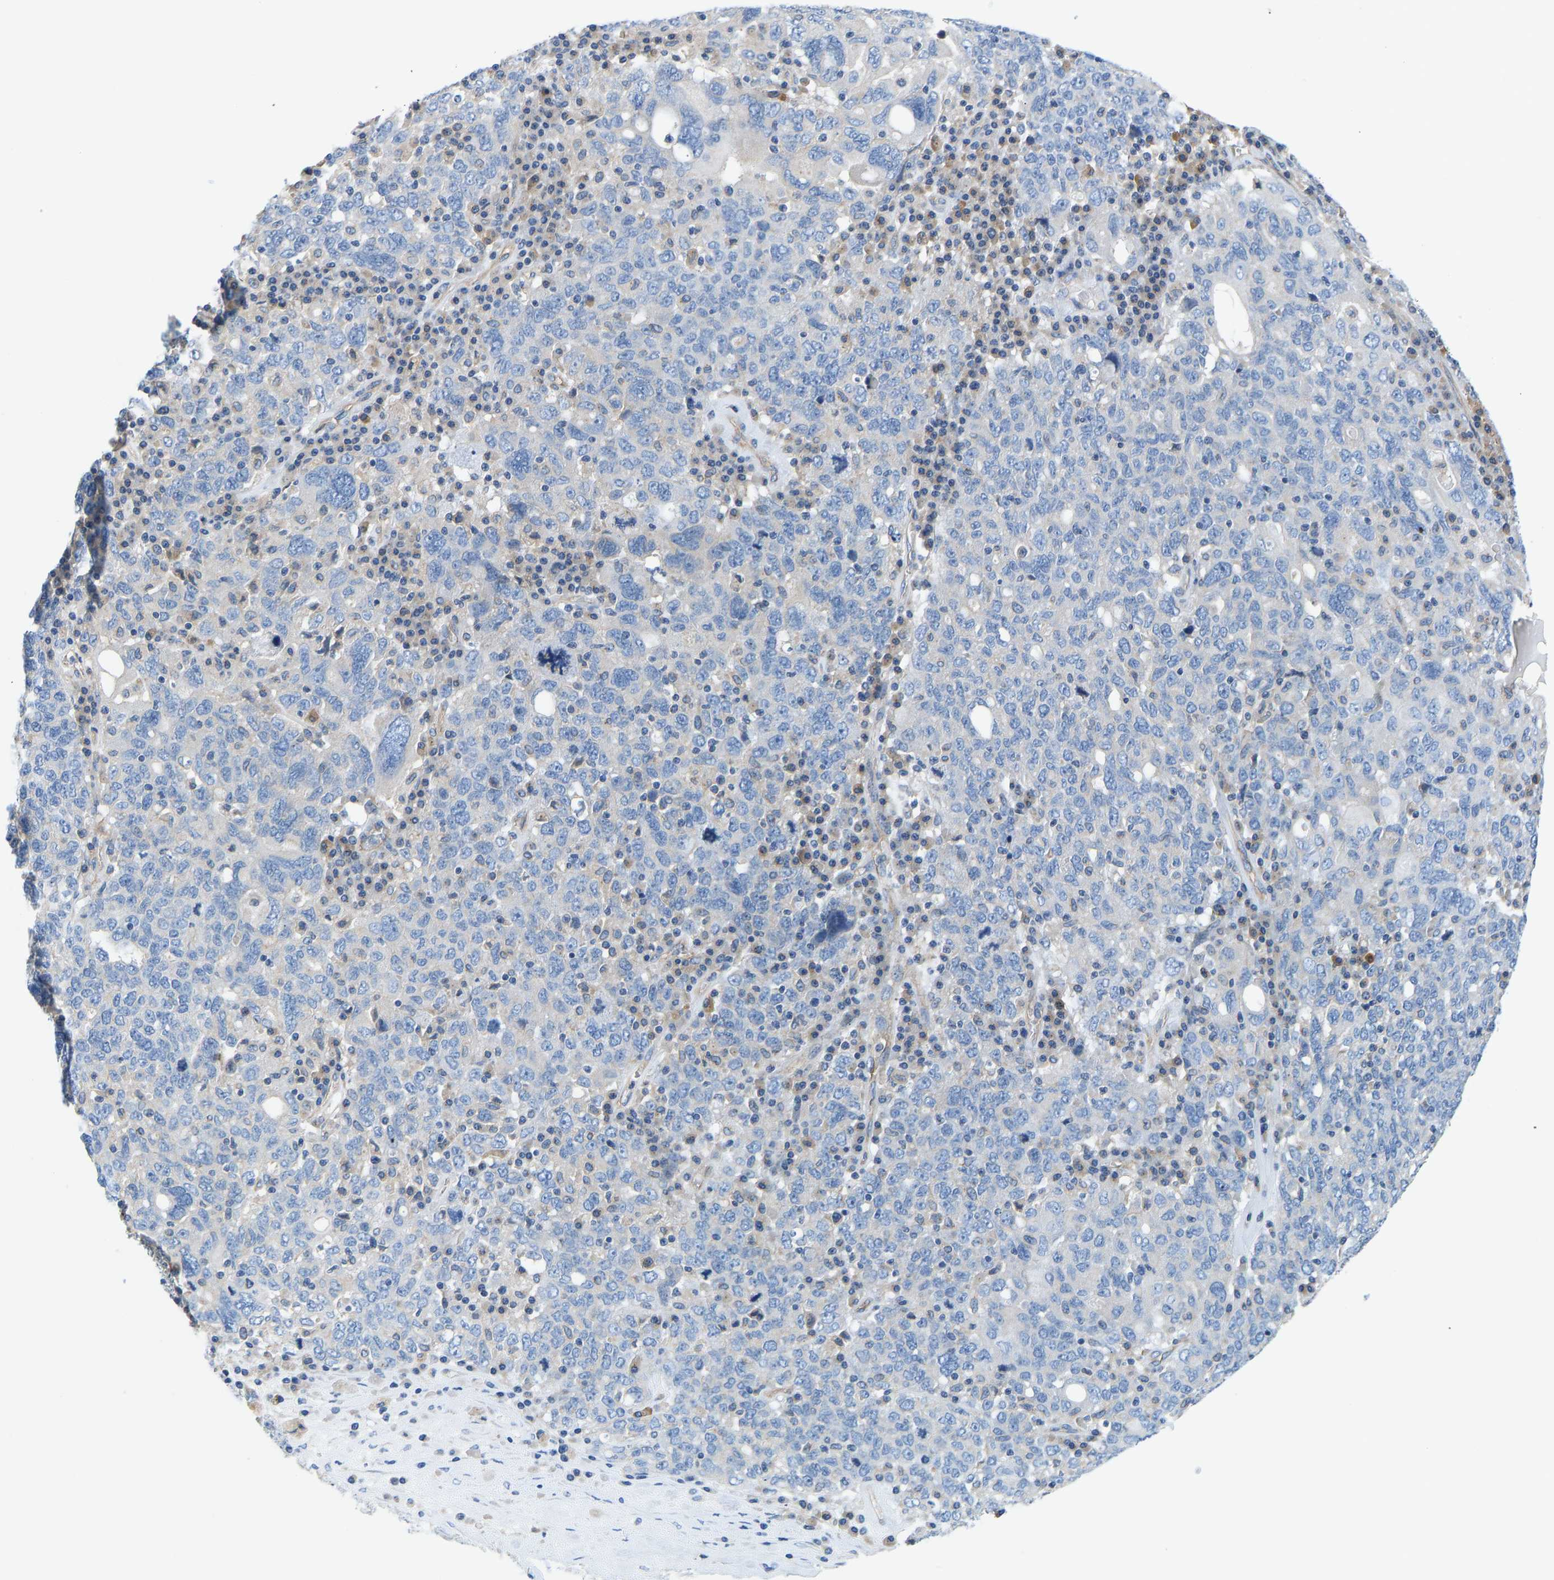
{"staining": {"intensity": "negative", "quantity": "none", "location": "none"}, "tissue": "ovarian cancer", "cell_type": "Tumor cells", "image_type": "cancer", "snomed": [{"axis": "morphology", "description": "Carcinoma, endometroid"}, {"axis": "topography", "description": "Ovary"}], "caption": "An image of human ovarian cancer (endometroid carcinoma) is negative for staining in tumor cells.", "gene": "CHAD", "patient": {"sex": "female", "age": 62}}